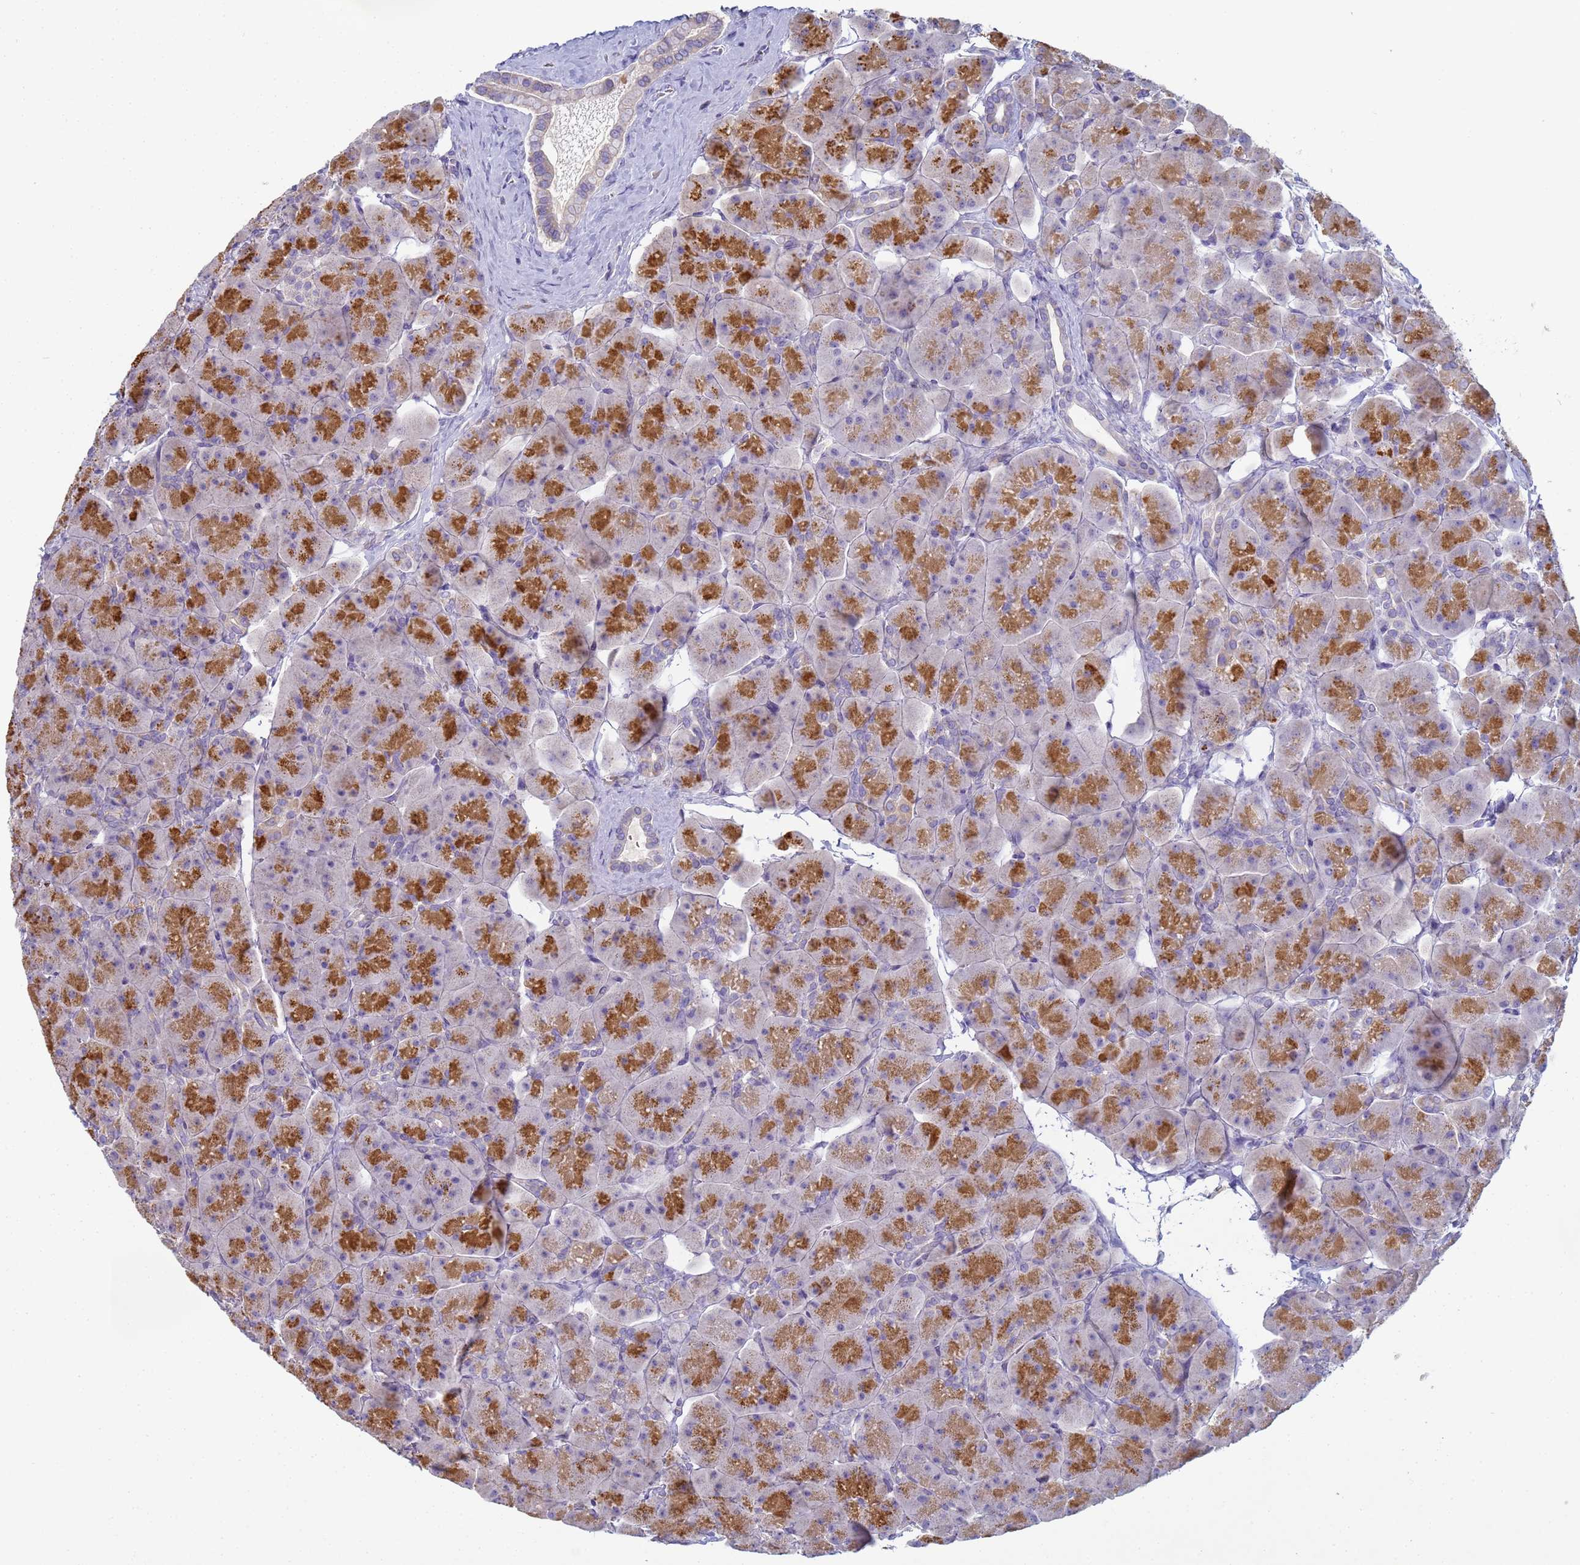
{"staining": {"intensity": "strong", "quantity": ">75%", "location": "cytoplasmic/membranous"}, "tissue": "pancreas", "cell_type": "Exocrine glandular cells", "image_type": "normal", "snomed": [{"axis": "morphology", "description": "Normal tissue, NOS"}, {"axis": "topography", "description": "Pancreas"}], "caption": "Protein expression analysis of unremarkable pancreas reveals strong cytoplasmic/membranous staining in about >75% of exocrine glandular cells.", "gene": "CR1", "patient": {"sex": "male", "age": 66}}